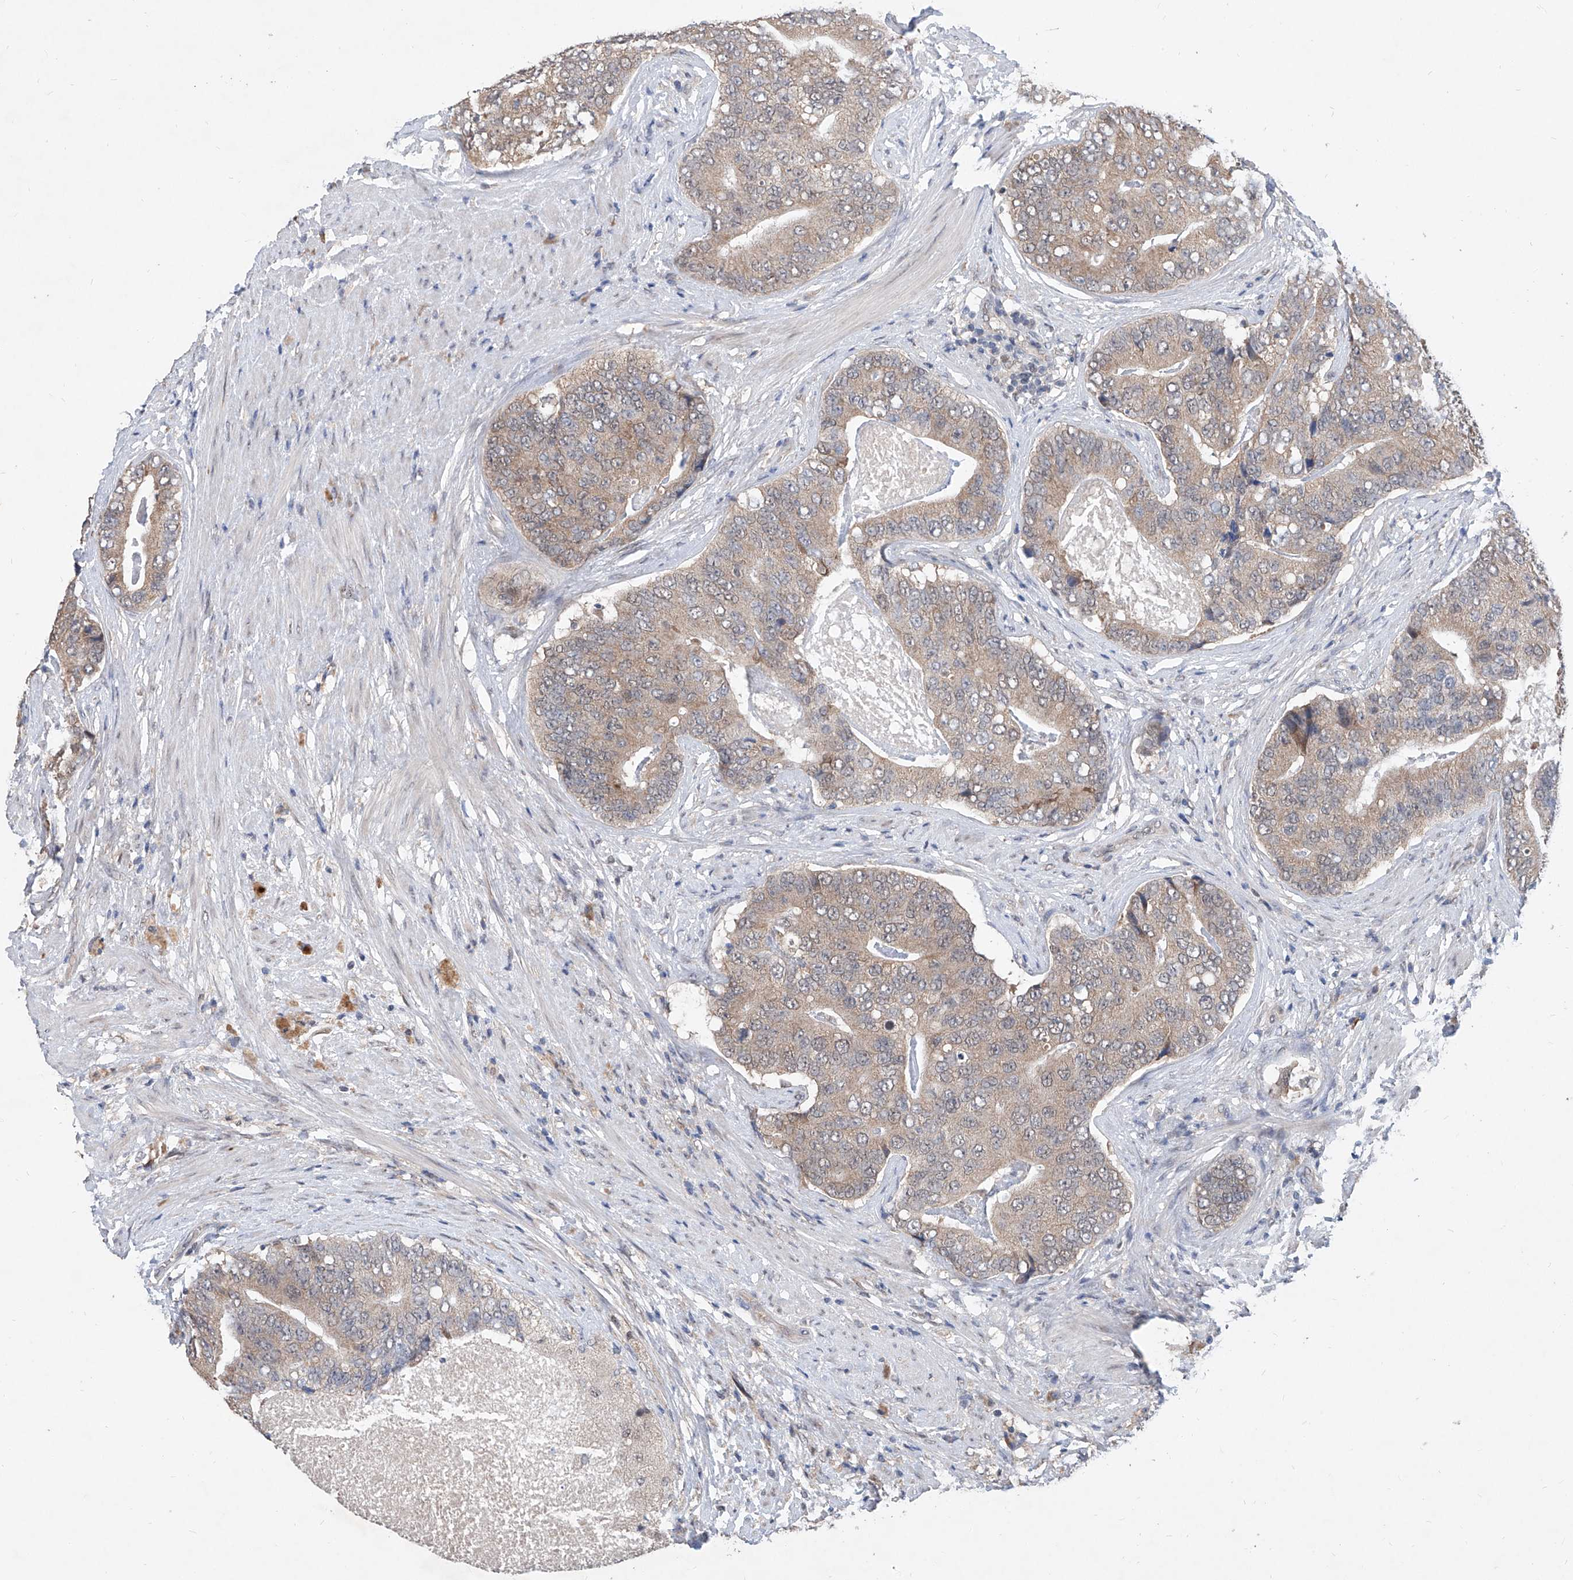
{"staining": {"intensity": "negative", "quantity": "none", "location": "none"}, "tissue": "prostate cancer", "cell_type": "Tumor cells", "image_type": "cancer", "snomed": [{"axis": "morphology", "description": "Adenocarcinoma, High grade"}, {"axis": "topography", "description": "Prostate"}], "caption": "A high-resolution histopathology image shows IHC staining of adenocarcinoma (high-grade) (prostate), which displays no significant expression in tumor cells. (DAB (3,3'-diaminobenzidine) immunohistochemistry (IHC) with hematoxylin counter stain).", "gene": "CARMIL3", "patient": {"sex": "male", "age": 70}}